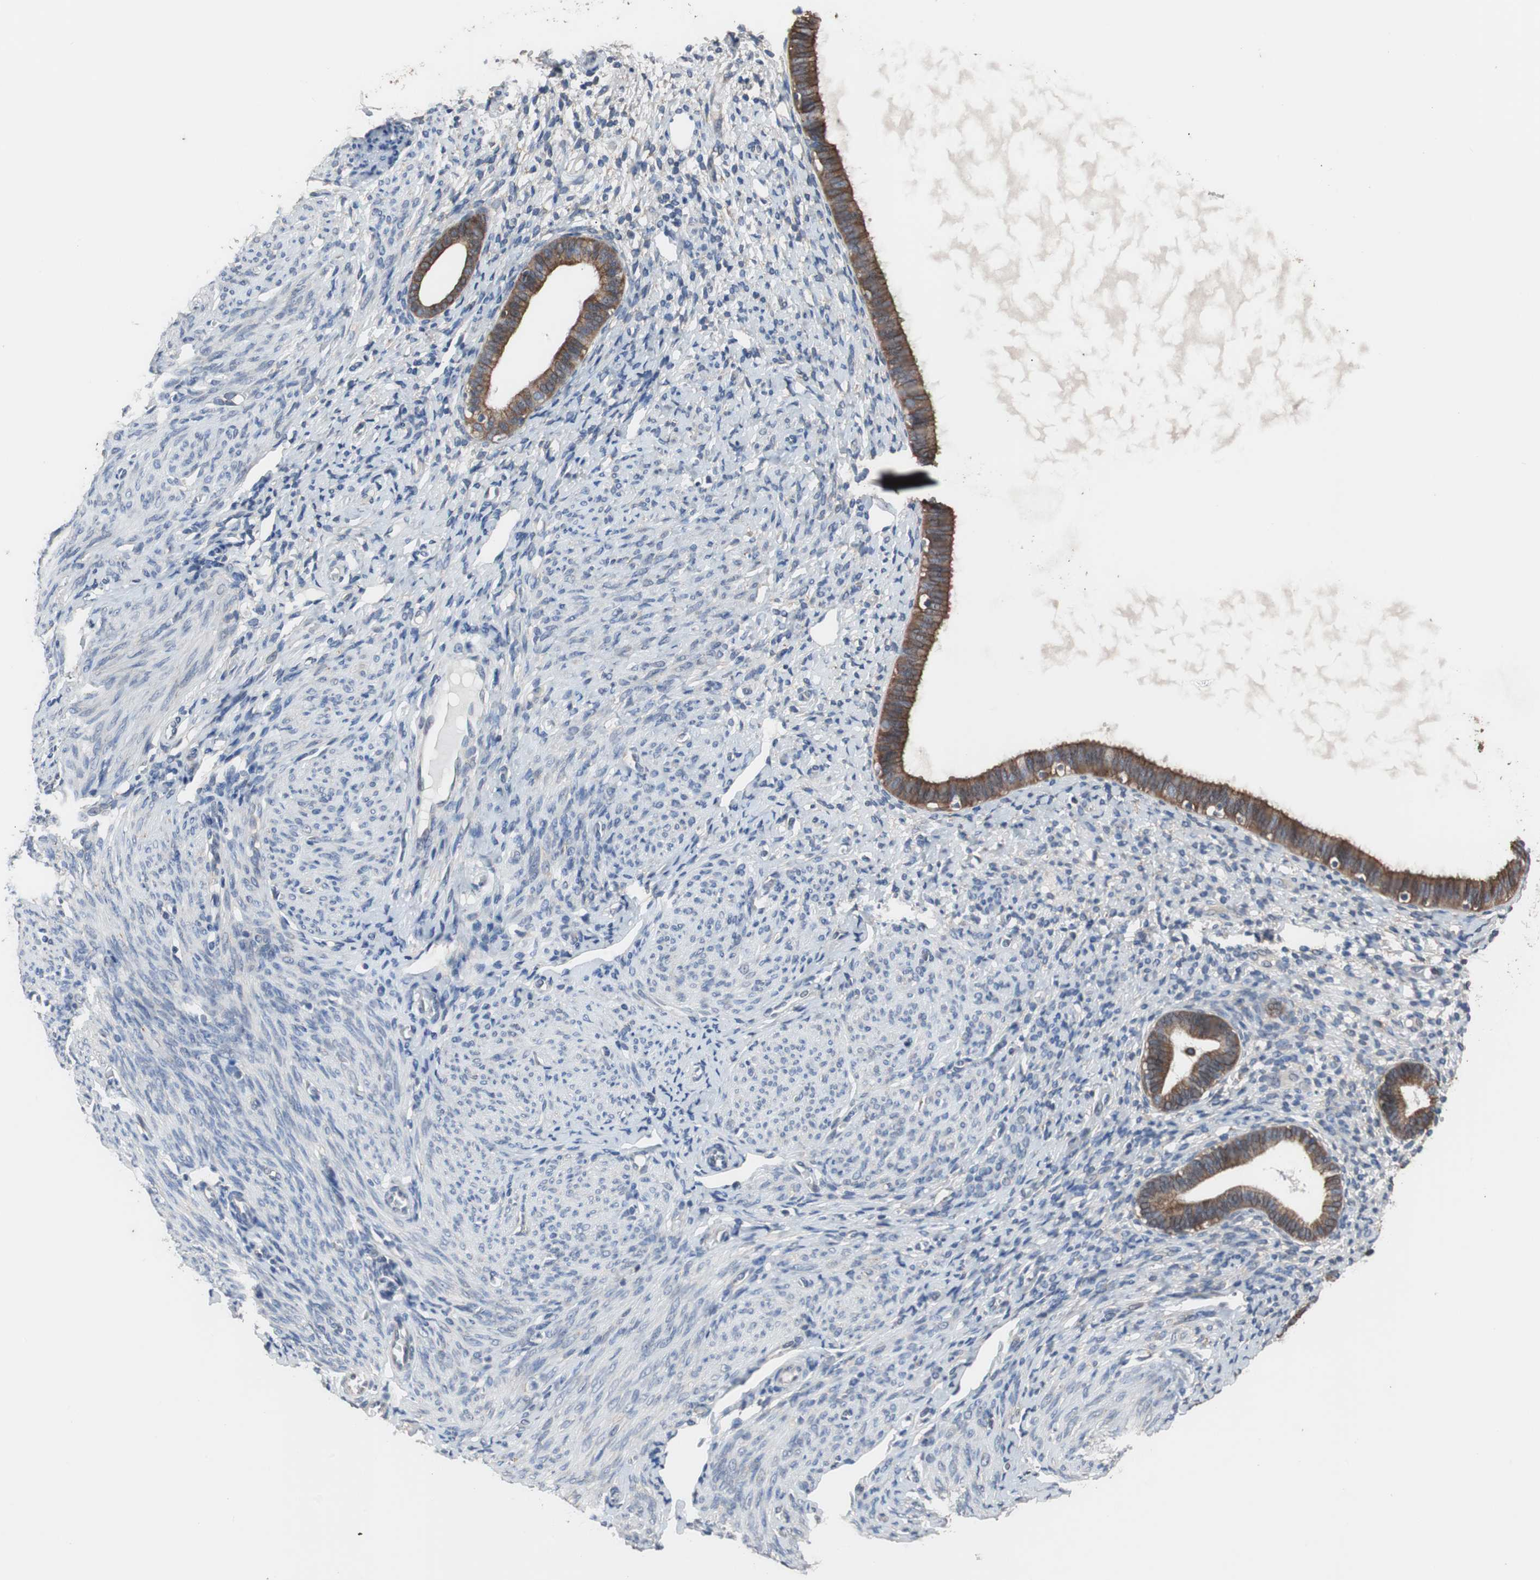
{"staining": {"intensity": "negative", "quantity": "none", "location": "none"}, "tissue": "endometrium", "cell_type": "Cells in endometrial stroma", "image_type": "normal", "snomed": [{"axis": "morphology", "description": "Normal tissue, NOS"}, {"axis": "topography", "description": "Endometrium"}], "caption": "A photomicrograph of endometrium stained for a protein reveals no brown staining in cells in endometrial stroma. (DAB immunohistochemistry visualized using brightfield microscopy, high magnification).", "gene": "USP10", "patient": {"sex": "female", "age": 61}}